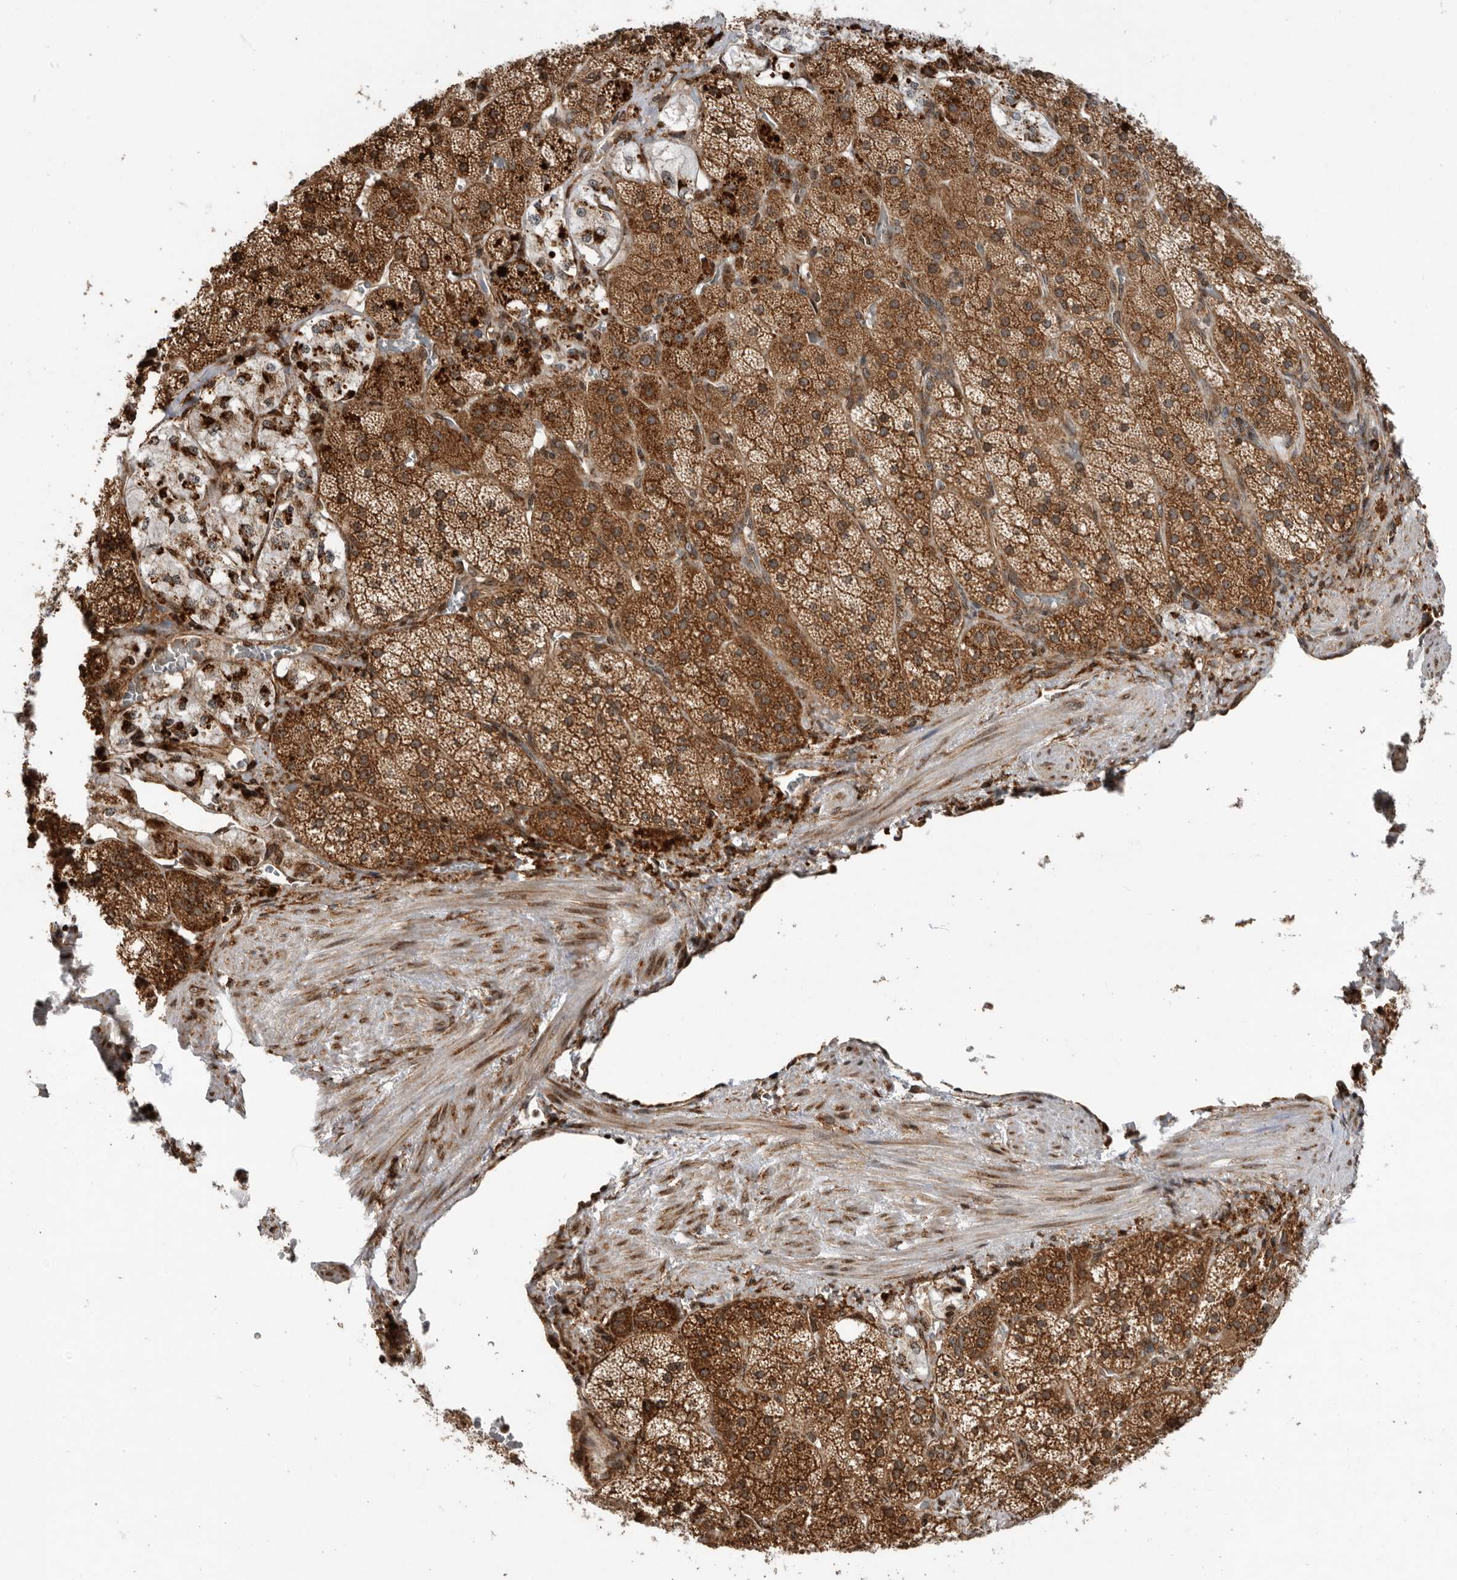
{"staining": {"intensity": "strong", "quantity": ">75%", "location": "cytoplasmic/membranous"}, "tissue": "adrenal gland", "cell_type": "Glandular cells", "image_type": "normal", "snomed": [{"axis": "morphology", "description": "Normal tissue, NOS"}, {"axis": "topography", "description": "Adrenal gland"}], "caption": "Protein expression analysis of normal adrenal gland exhibits strong cytoplasmic/membranous expression in about >75% of glandular cells.", "gene": "FZD3", "patient": {"sex": "male", "age": 57}}